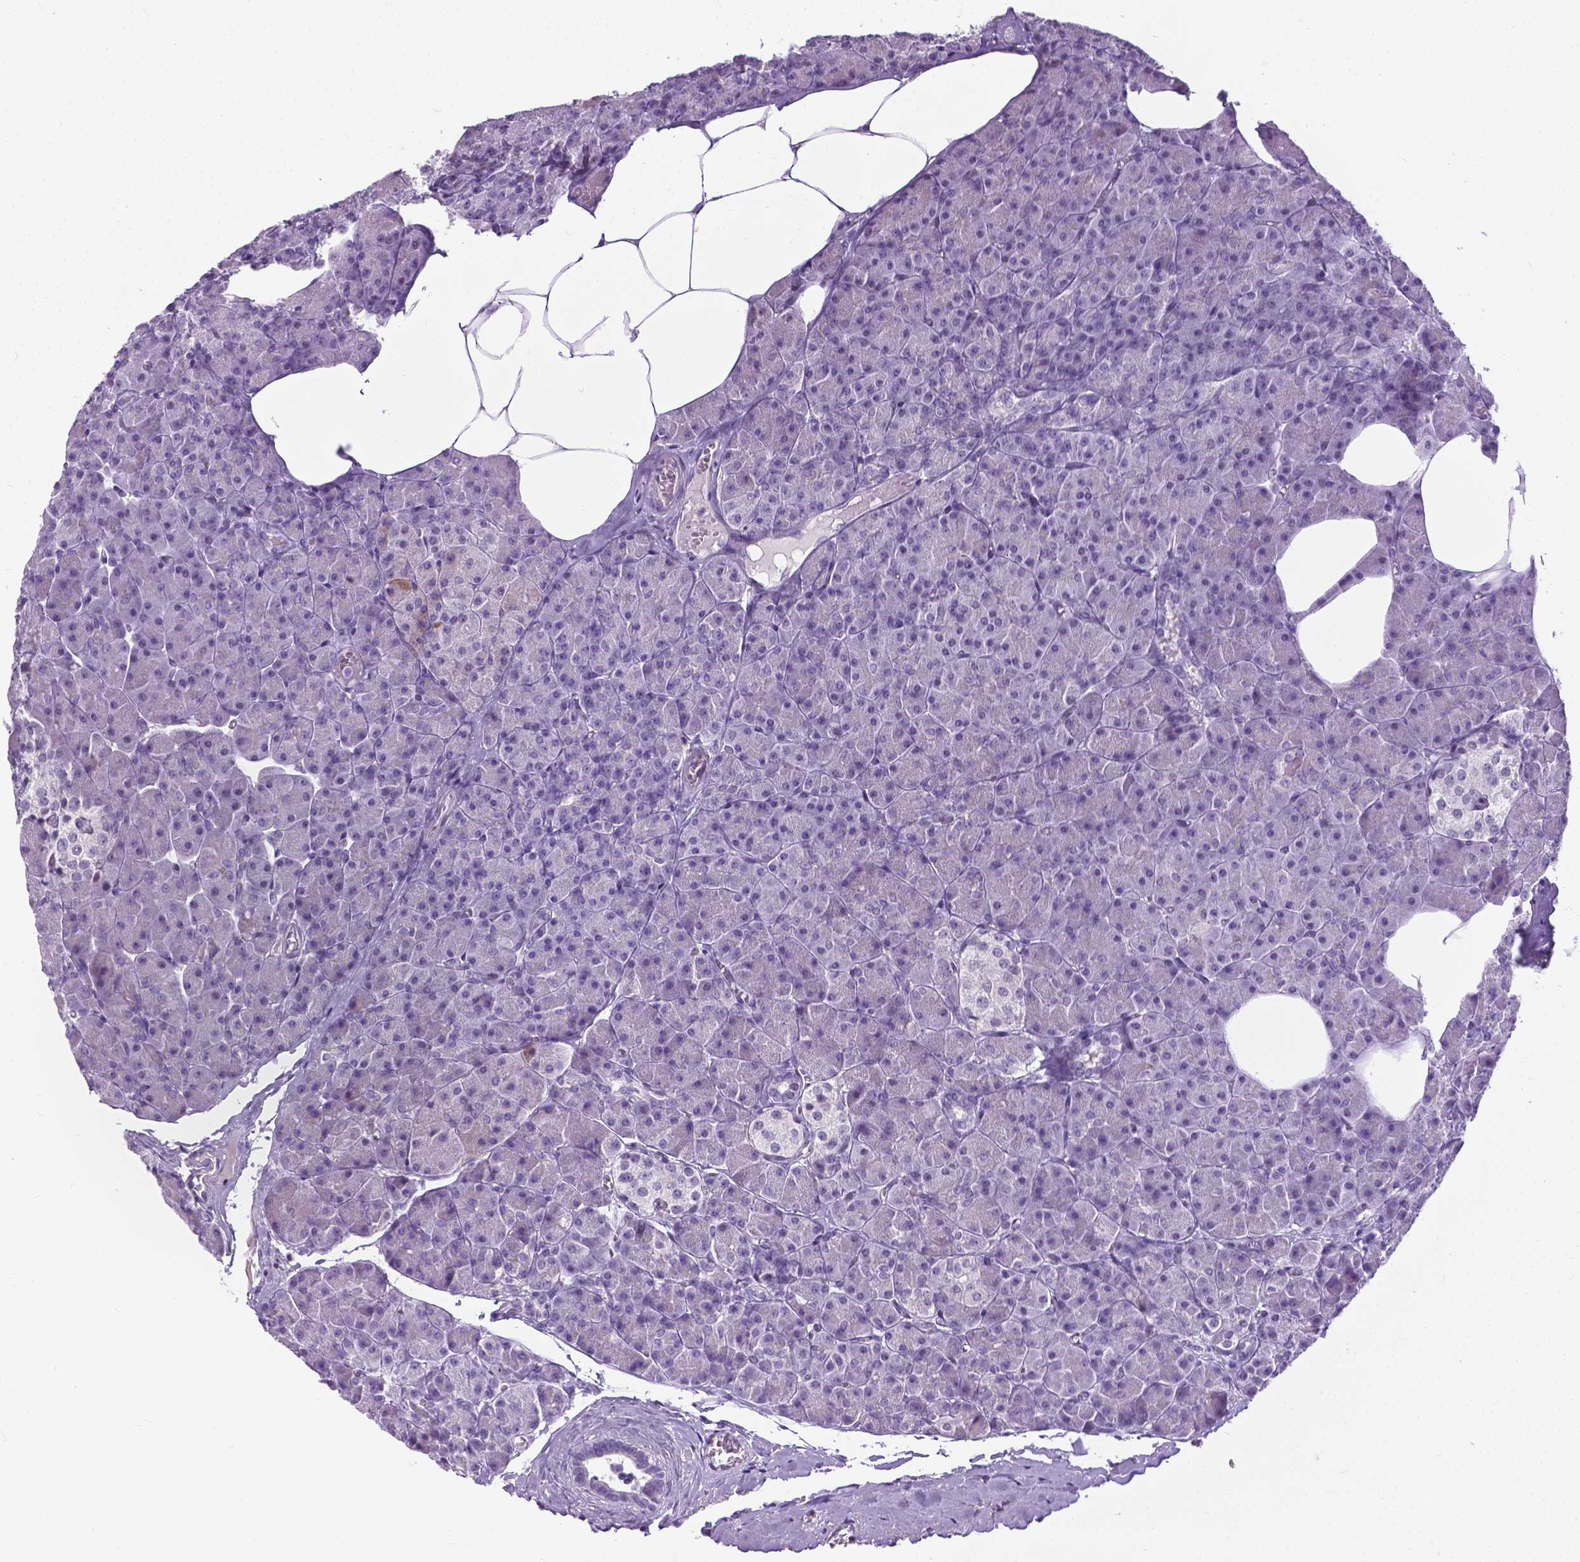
{"staining": {"intensity": "negative", "quantity": "none", "location": "none"}, "tissue": "pancreas", "cell_type": "Exocrine glandular cells", "image_type": "normal", "snomed": [{"axis": "morphology", "description": "Normal tissue, NOS"}, {"axis": "topography", "description": "Pancreas"}], "caption": "Pancreas was stained to show a protein in brown. There is no significant staining in exocrine glandular cells. (Immunohistochemistry (ihc), brightfield microscopy, high magnification).", "gene": "PROB1", "patient": {"sex": "female", "age": 45}}